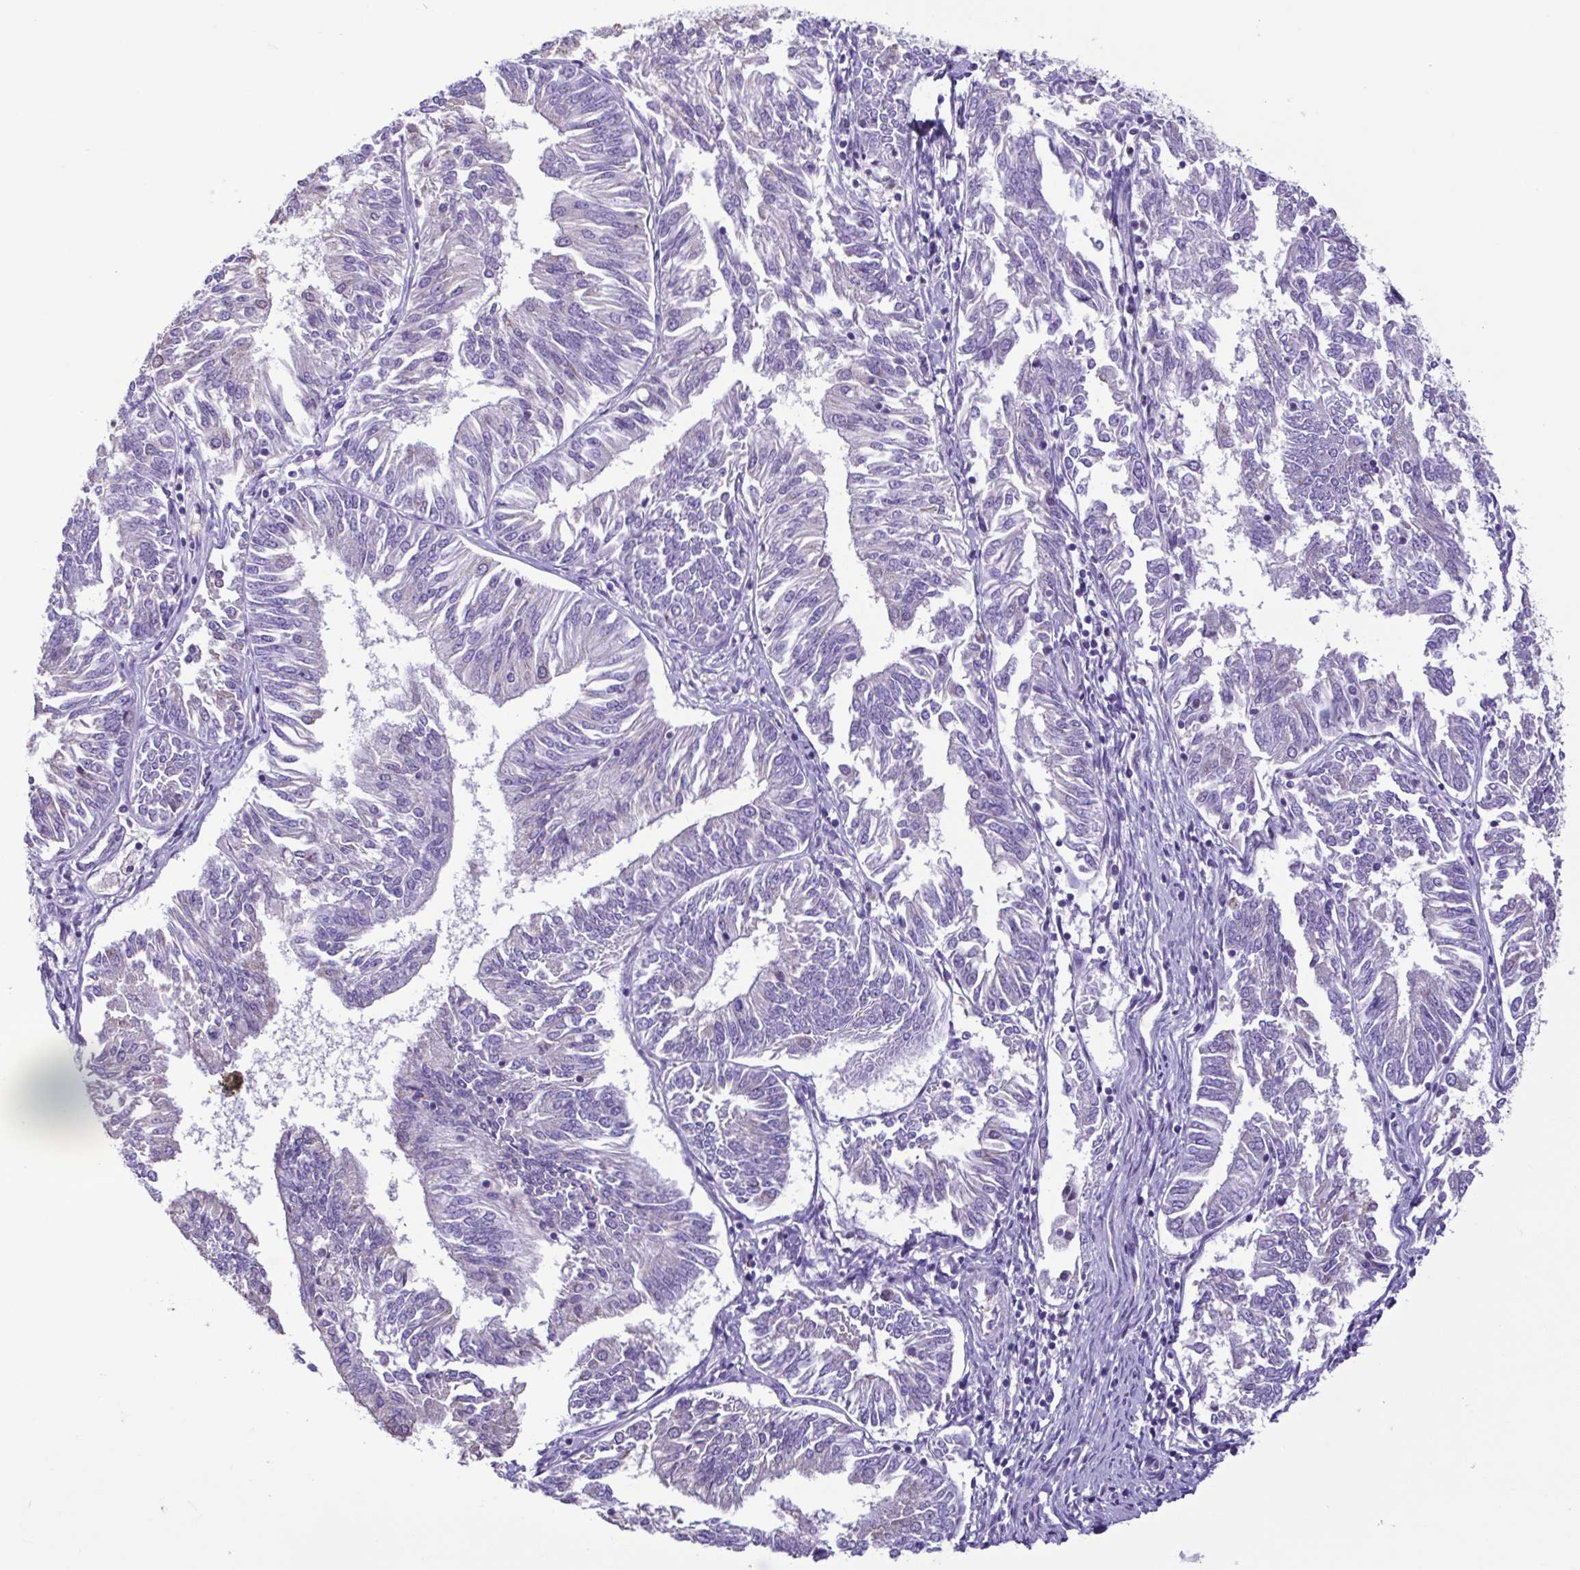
{"staining": {"intensity": "negative", "quantity": "none", "location": "none"}, "tissue": "endometrial cancer", "cell_type": "Tumor cells", "image_type": "cancer", "snomed": [{"axis": "morphology", "description": "Adenocarcinoma, NOS"}, {"axis": "topography", "description": "Endometrium"}], "caption": "Immunohistochemistry (IHC) micrograph of human endometrial adenocarcinoma stained for a protein (brown), which displays no positivity in tumor cells. The staining is performed using DAB (3,3'-diaminobenzidine) brown chromogen with nuclei counter-stained in using hematoxylin.", "gene": "CBY2", "patient": {"sex": "female", "age": 58}}